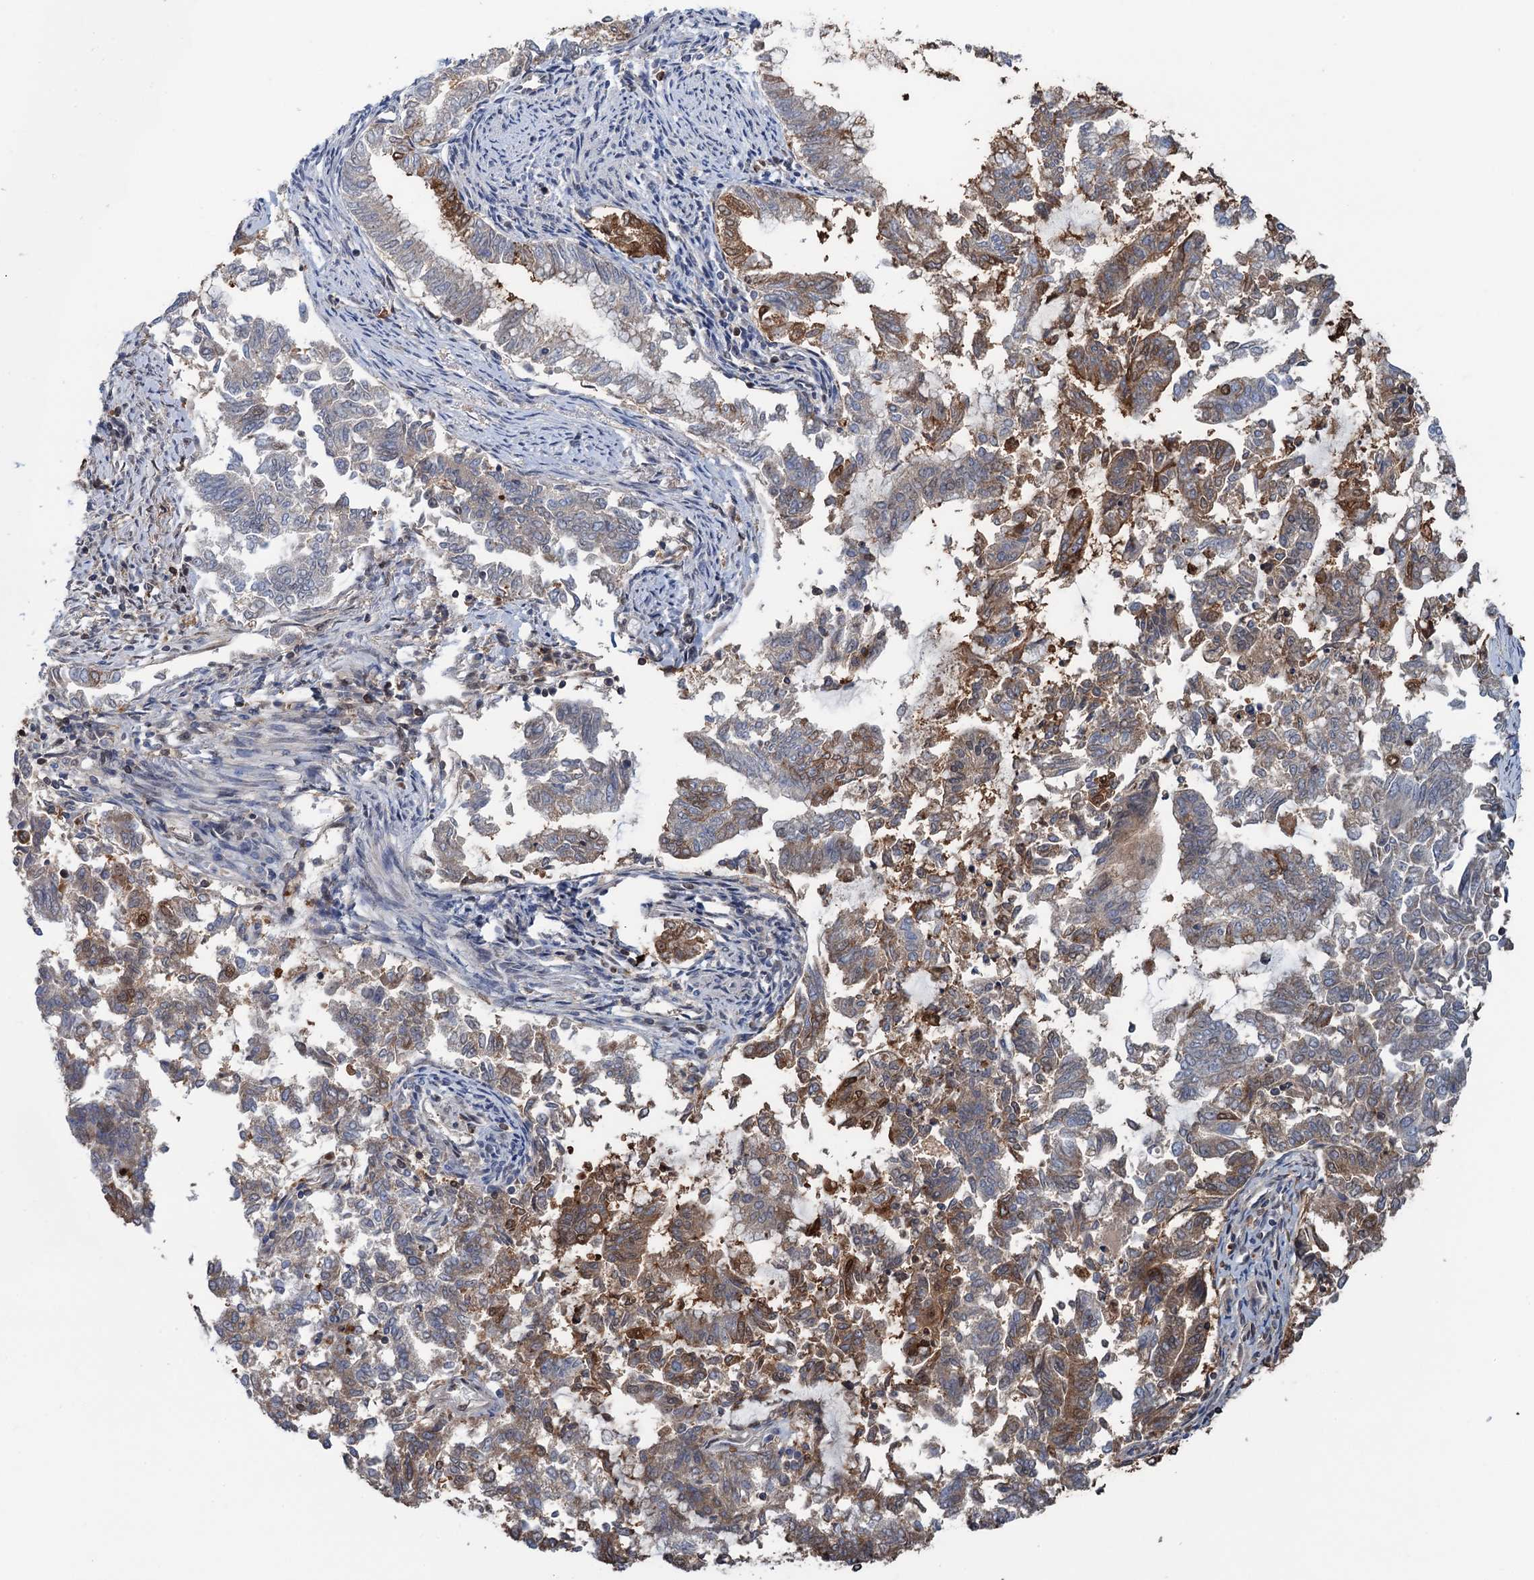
{"staining": {"intensity": "moderate", "quantity": "25%-75%", "location": "cytoplasmic/membranous"}, "tissue": "endometrial cancer", "cell_type": "Tumor cells", "image_type": "cancer", "snomed": [{"axis": "morphology", "description": "Adenocarcinoma, NOS"}, {"axis": "topography", "description": "Endometrium"}], "caption": "Immunohistochemistry of human endometrial cancer (adenocarcinoma) displays medium levels of moderate cytoplasmic/membranous staining in about 25%-75% of tumor cells. Nuclei are stained in blue.", "gene": "ZNF609", "patient": {"sex": "female", "age": 79}}